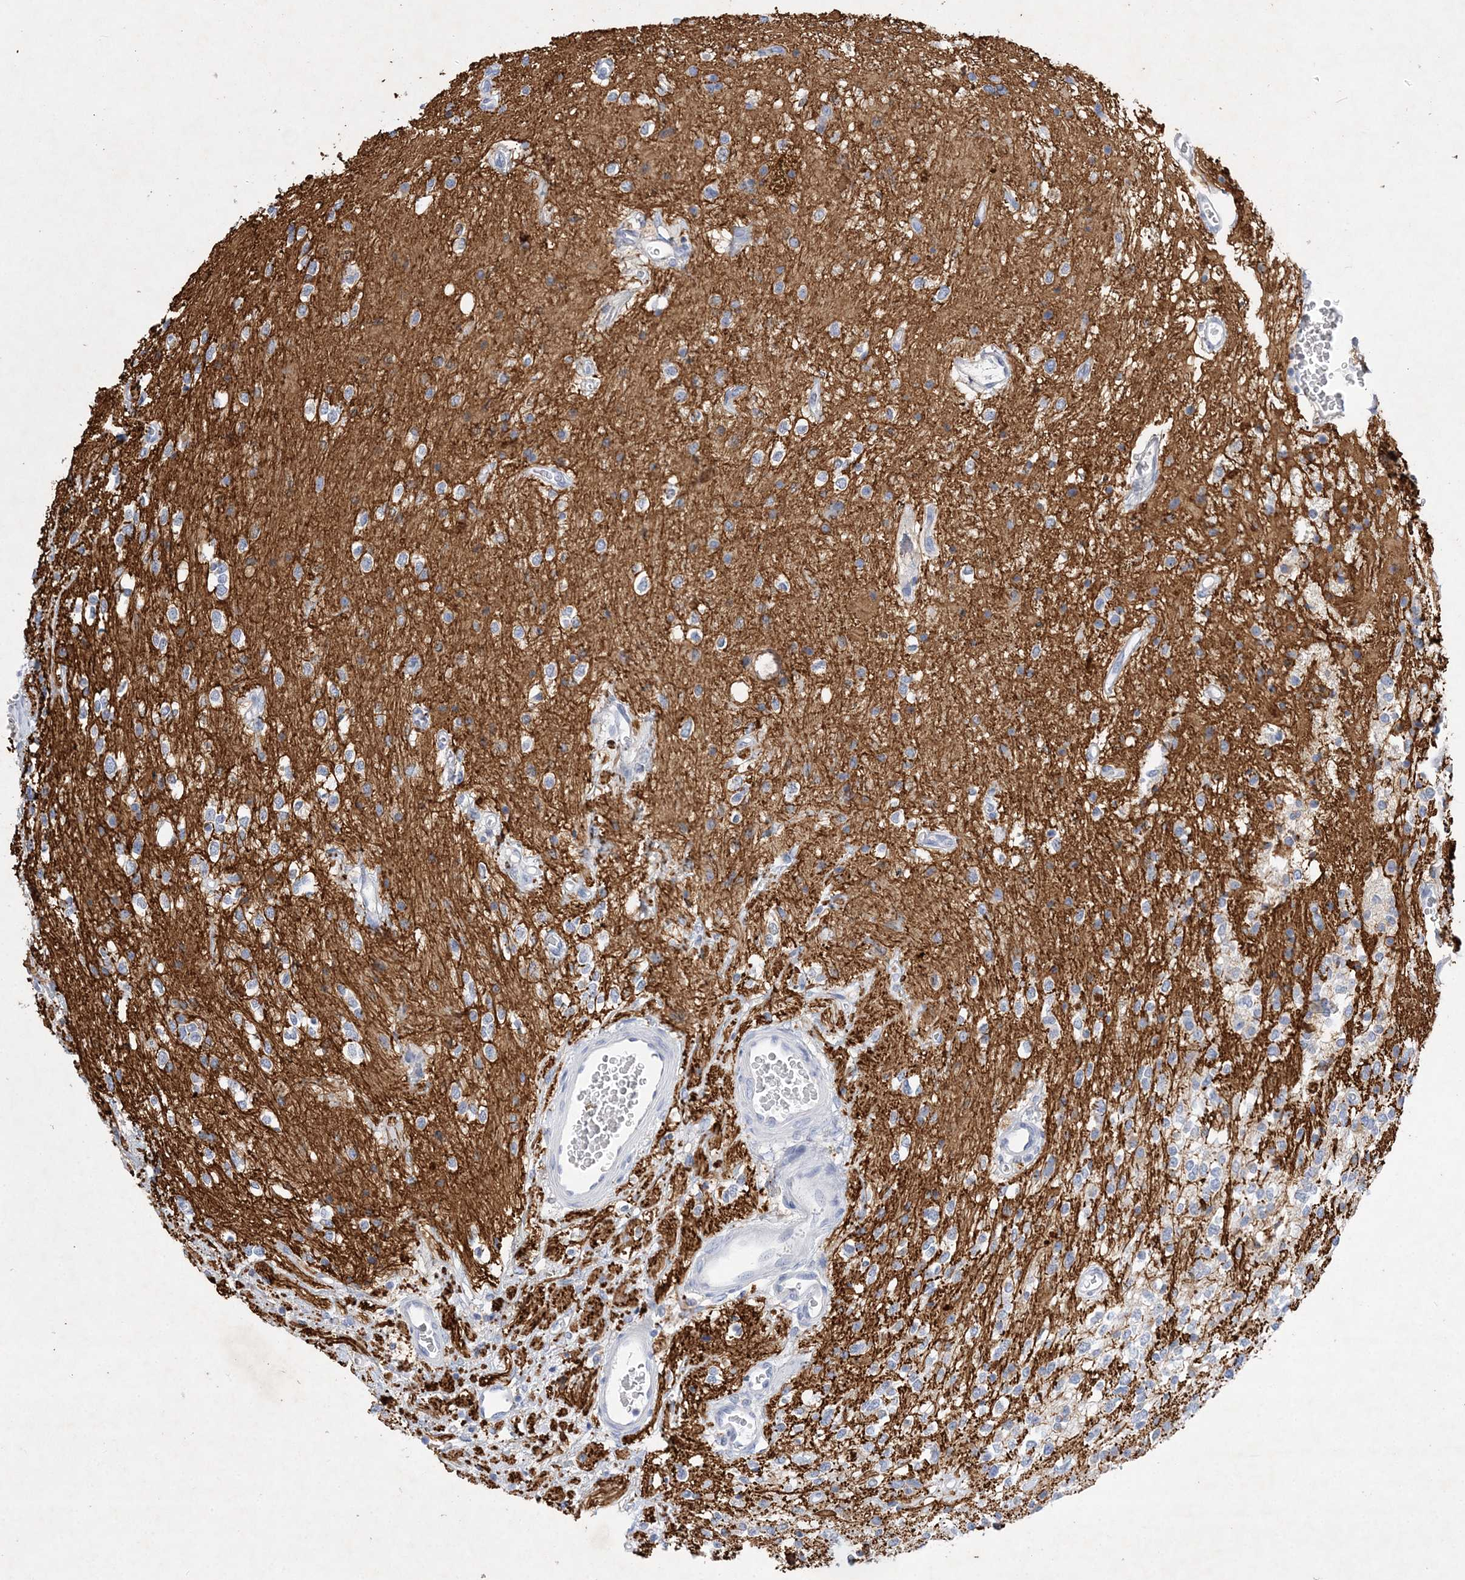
{"staining": {"intensity": "negative", "quantity": "none", "location": "none"}, "tissue": "glioma", "cell_type": "Tumor cells", "image_type": "cancer", "snomed": [{"axis": "morphology", "description": "Glioma, malignant, High grade"}, {"axis": "topography", "description": "Brain"}], "caption": "This is an IHC micrograph of glioma. There is no positivity in tumor cells.", "gene": "COPS8", "patient": {"sex": "male", "age": 34}}